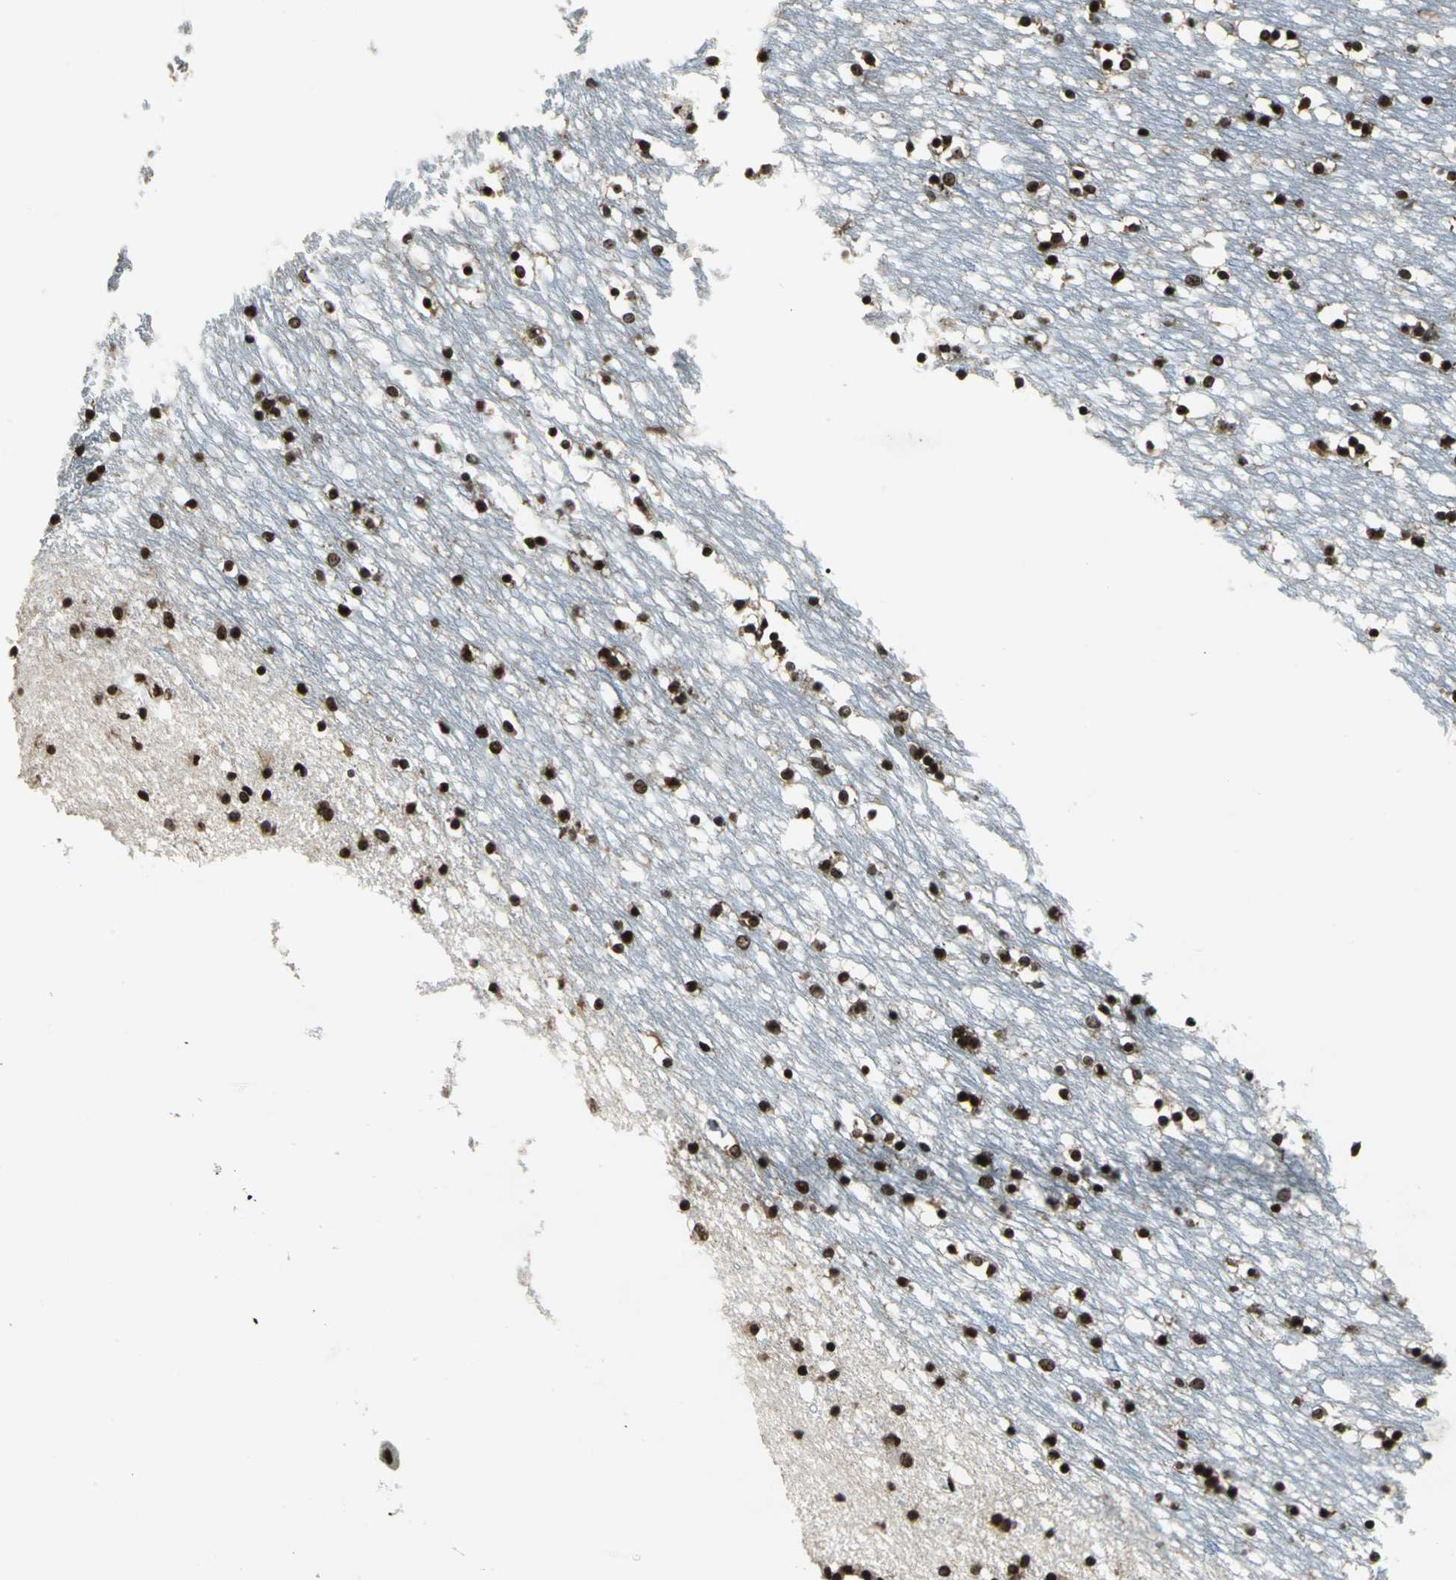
{"staining": {"intensity": "strong", "quantity": ">75%", "location": "nuclear"}, "tissue": "caudate", "cell_type": "Glial cells", "image_type": "normal", "snomed": [{"axis": "morphology", "description": "Normal tissue, NOS"}, {"axis": "topography", "description": "Lateral ventricle wall"}], "caption": "DAB (3,3'-diaminobenzidine) immunohistochemical staining of benign human caudate exhibits strong nuclear protein positivity in approximately >75% of glial cells.", "gene": "UBTF", "patient": {"sex": "male", "age": 45}}